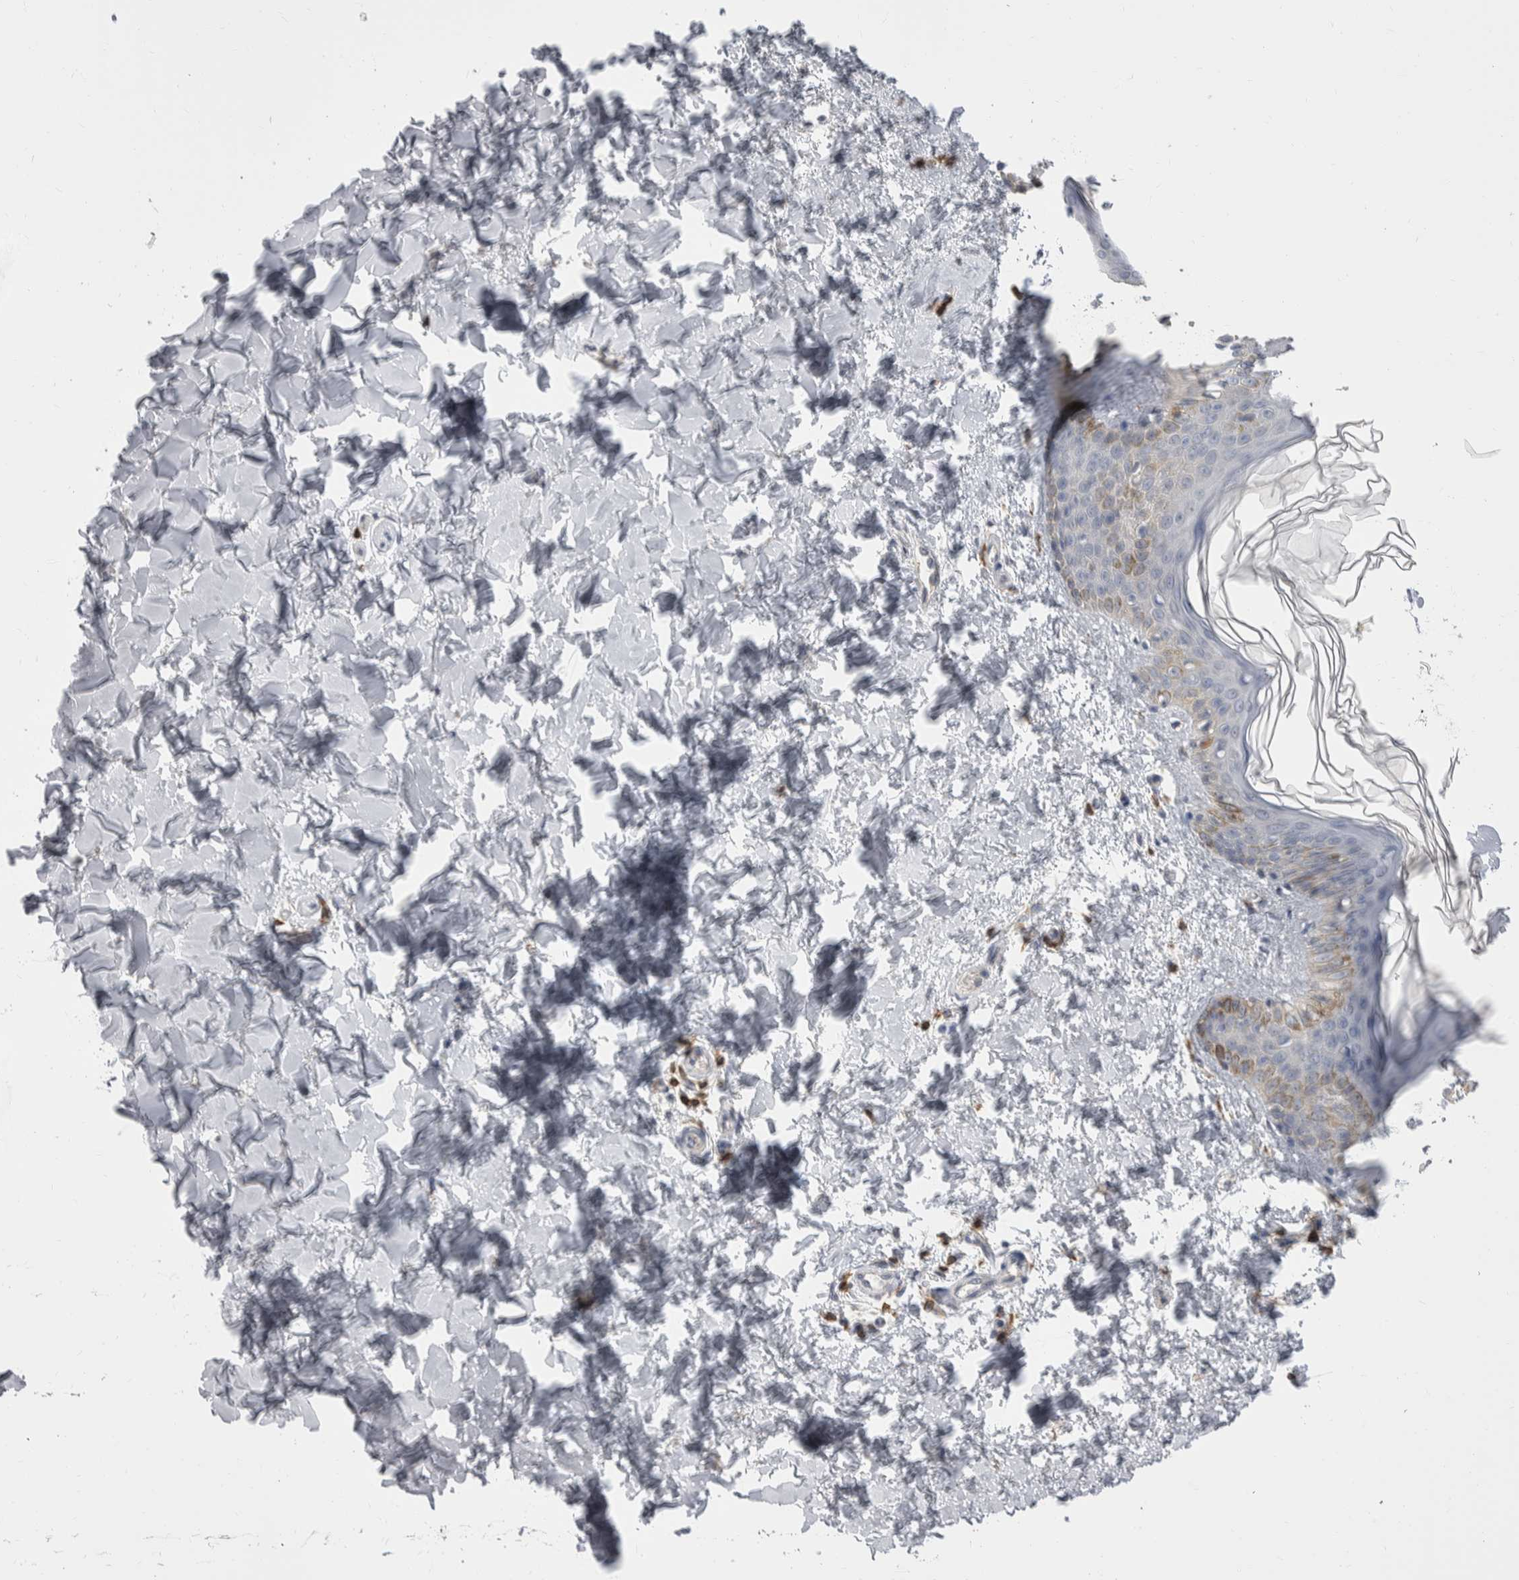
{"staining": {"intensity": "negative", "quantity": "none", "location": "none"}, "tissue": "skin", "cell_type": "Fibroblasts", "image_type": "normal", "snomed": [{"axis": "morphology", "description": "Normal tissue, NOS"}, {"axis": "morphology", "description": "Neoplasm, benign, NOS"}, {"axis": "topography", "description": "Skin"}, {"axis": "topography", "description": "Soft tissue"}], "caption": "IHC micrograph of normal skin: human skin stained with DAB (3,3'-diaminobenzidine) reveals no significant protein expression in fibroblasts.", "gene": "CEP295NL", "patient": {"sex": "male", "age": 26}}